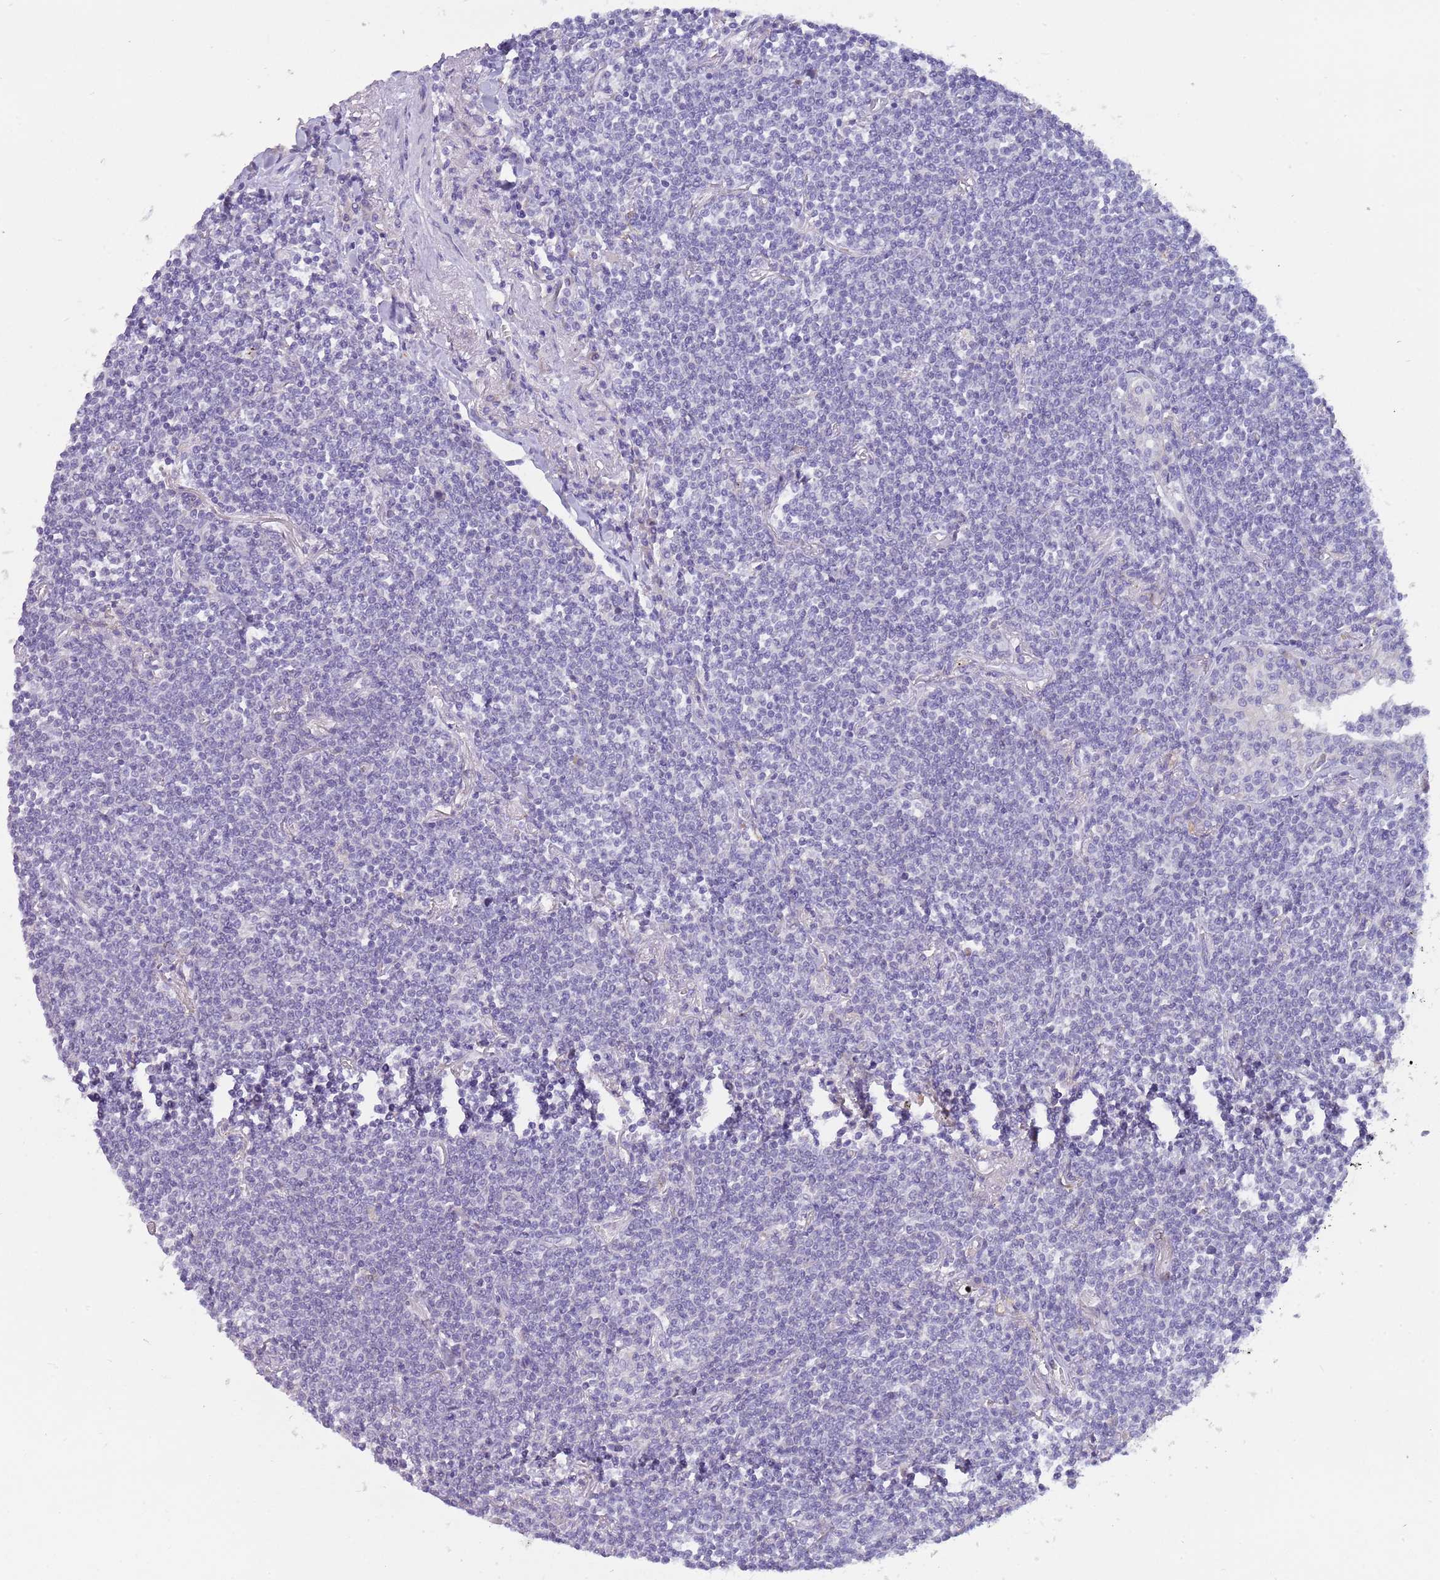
{"staining": {"intensity": "negative", "quantity": "none", "location": "none"}, "tissue": "lymphoma", "cell_type": "Tumor cells", "image_type": "cancer", "snomed": [{"axis": "morphology", "description": "Malignant lymphoma, non-Hodgkin's type, Low grade"}, {"axis": "topography", "description": "Lung"}], "caption": "The image shows no staining of tumor cells in low-grade malignant lymphoma, non-Hodgkin's type. The staining was performed using DAB (3,3'-diaminobenzidine) to visualize the protein expression in brown, while the nuclei were stained in blue with hematoxylin (Magnification: 20x).", "gene": "DDHD1", "patient": {"sex": "female", "age": 71}}